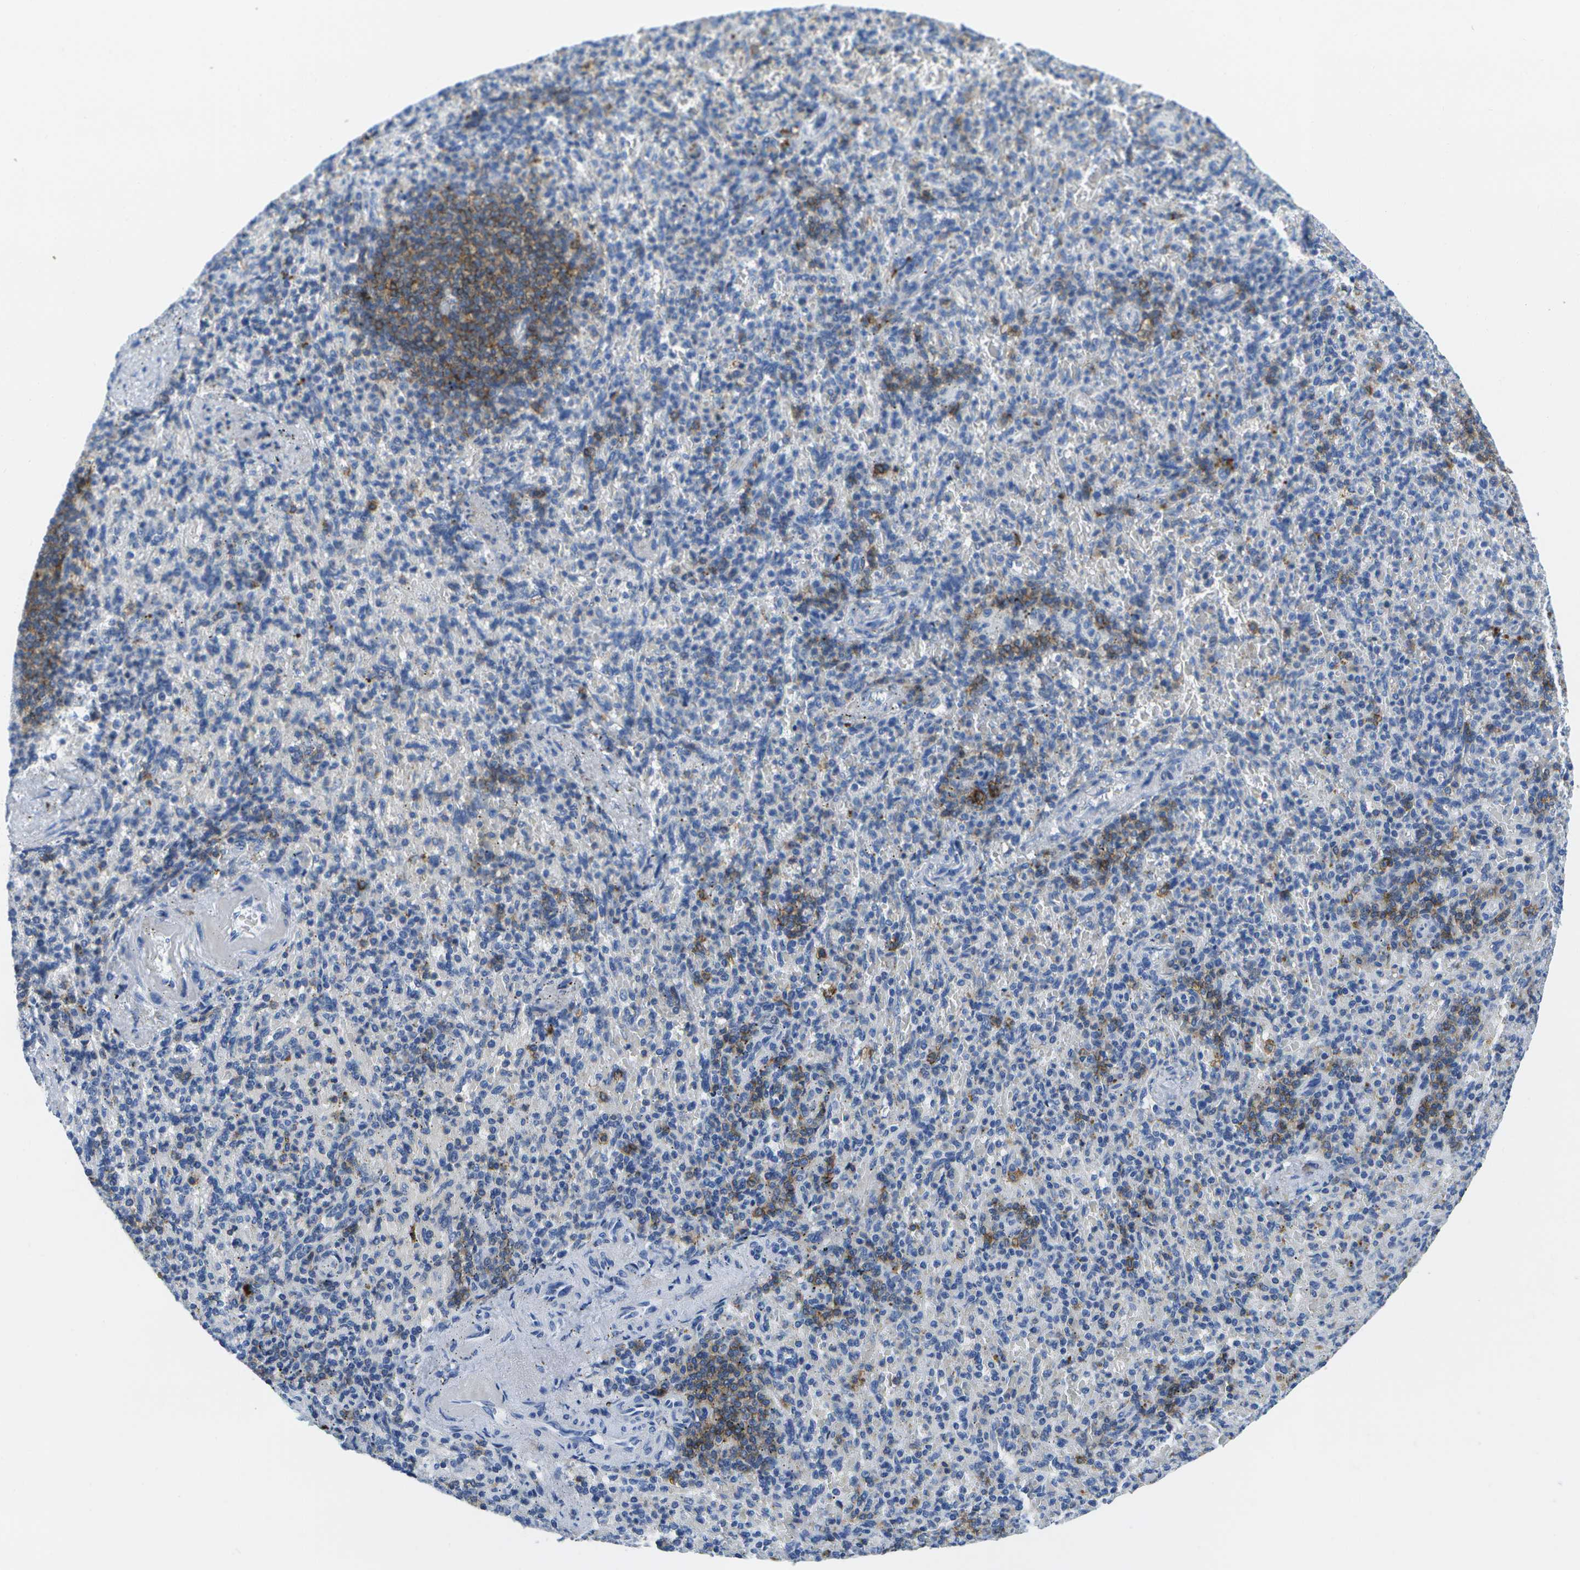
{"staining": {"intensity": "moderate", "quantity": "<25%", "location": "cytoplasmic/membranous"}, "tissue": "spleen", "cell_type": "Cells in red pulp", "image_type": "normal", "snomed": [{"axis": "morphology", "description": "Normal tissue, NOS"}, {"axis": "topography", "description": "Spleen"}], "caption": "Protein analysis of unremarkable spleen displays moderate cytoplasmic/membranous positivity in about <25% of cells in red pulp. Nuclei are stained in blue.", "gene": "MS4A1", "patient": {"sex": "female", "age": 74}}